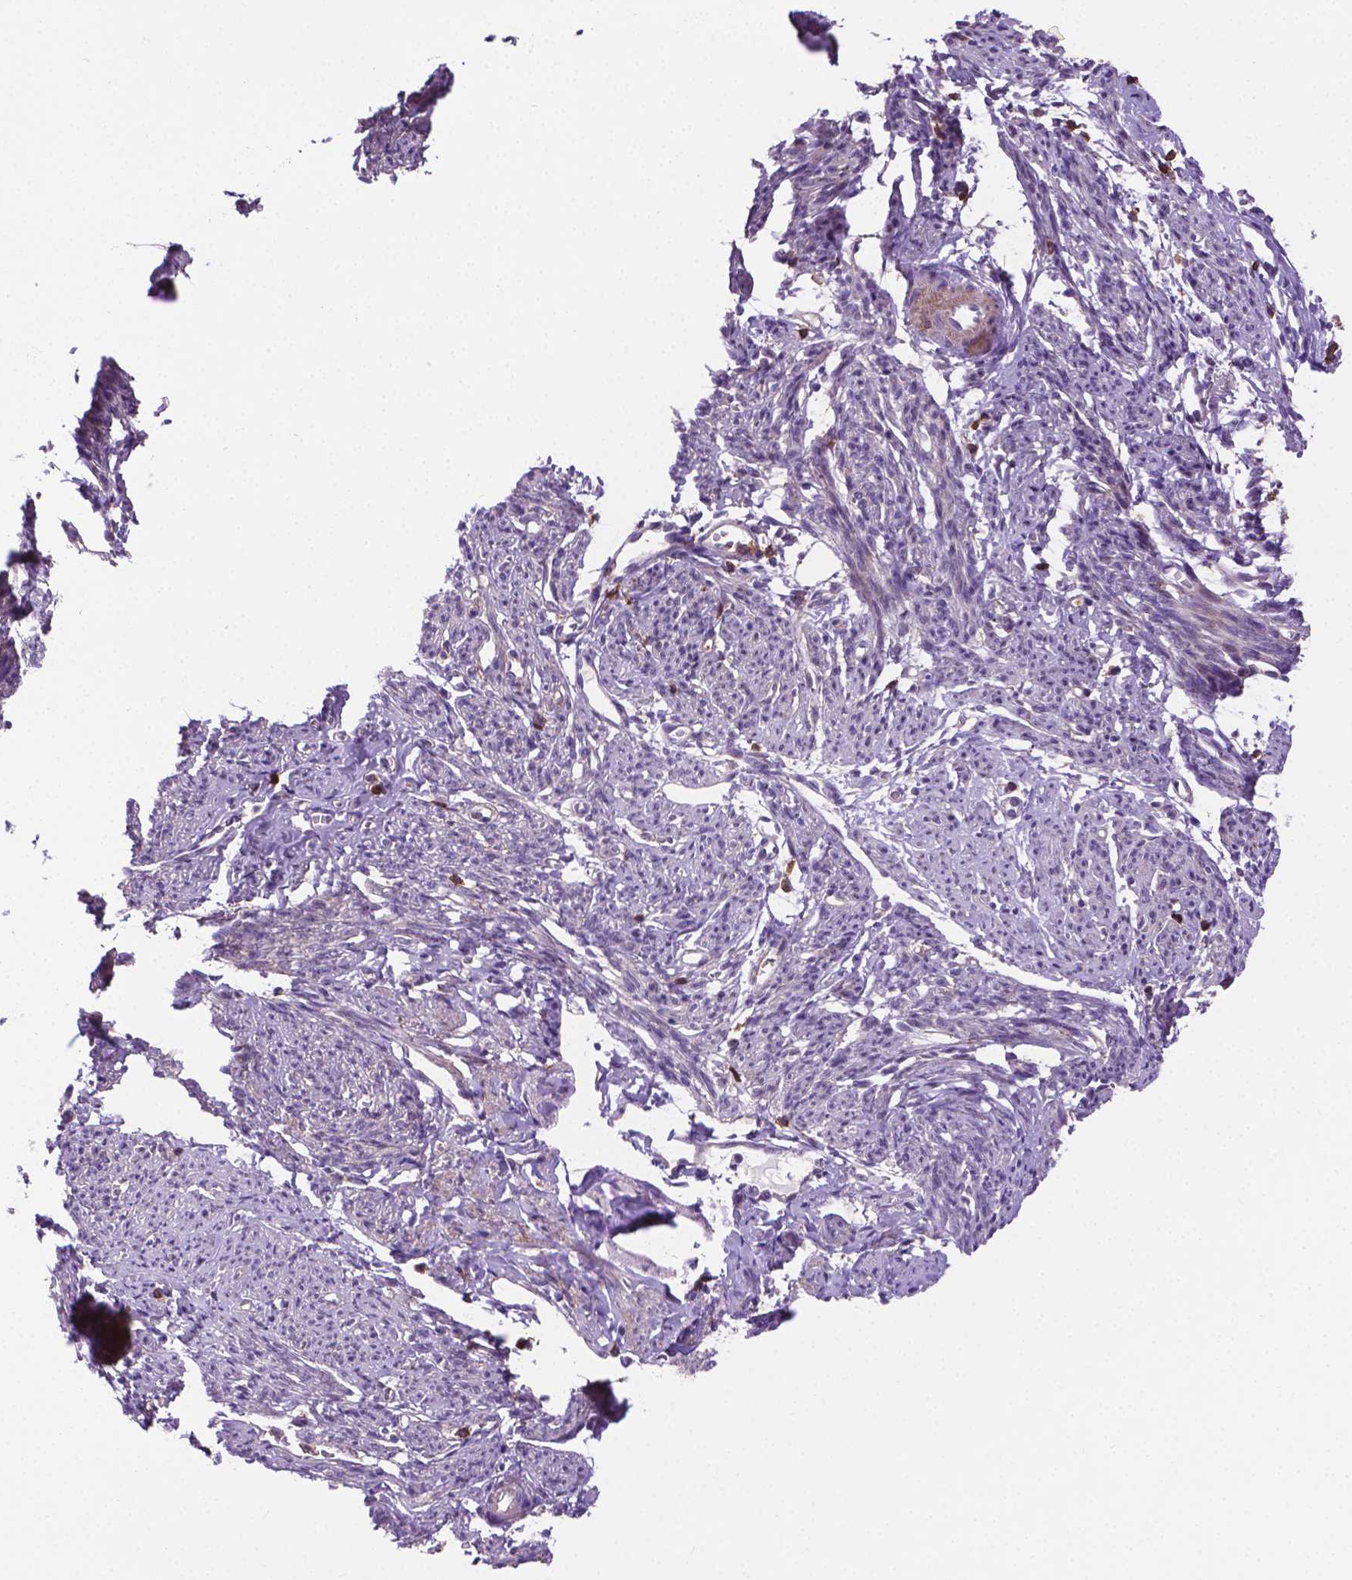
{"staining": {"intensity": "negative", "quantity": "none", "location": "none"}, "tissue": "endometrial cancer", "cell_type": "Tumor cells", "image_type": "cancer", "snomed": [{"axis": "morphology", "description": "Adenocarcinoma, NOS"}, {"axis": "topography", "description": "Endometrium"}], "caption": "Protein analysis of adenocarcinoma (endometrial) reveals no significant staining in tumor cells.", "gene": "ACAD10", "patient": {"sex": "female", "age": 57}}